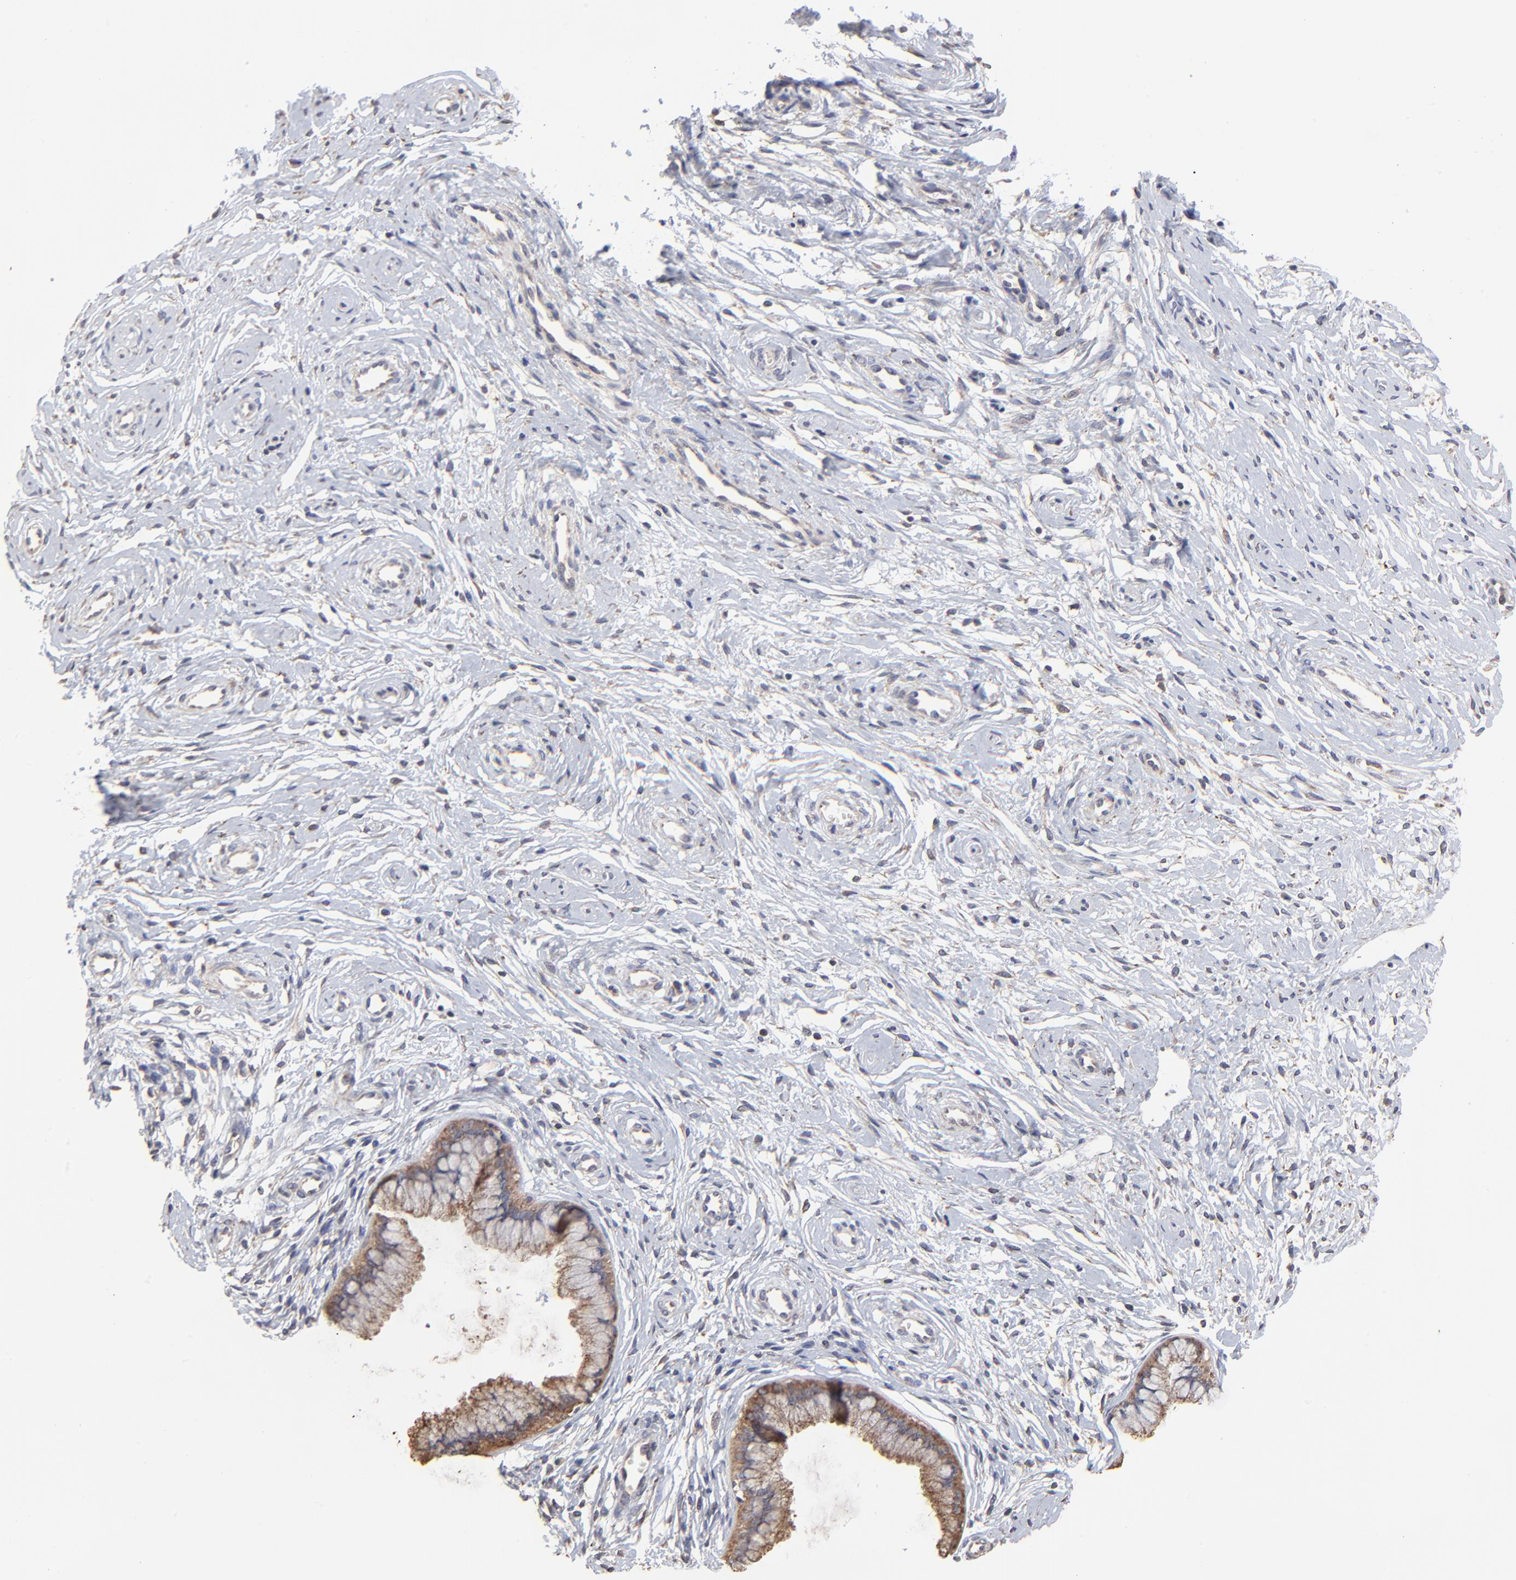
{"staining": {"intensity": "strong", "quantity": ">75%", "location": "cytoplasmic/membranous"}, "tissue": "cervix", "cell_type": "Glandular cells", "image_type": "normal", "snomed": [{"axis": "morphology", "description": "Normal tissue, NOS"}, {"axis": "topography", "description": "Cervix"}], "caption": "About >75% of glandular cells in normal cervix show strong cytoplasmic/membranous protein staining as visualized by brown immunohistochemical staining.", "gene": "ELP2", "patient": {"sex": "female", "age": 39}}